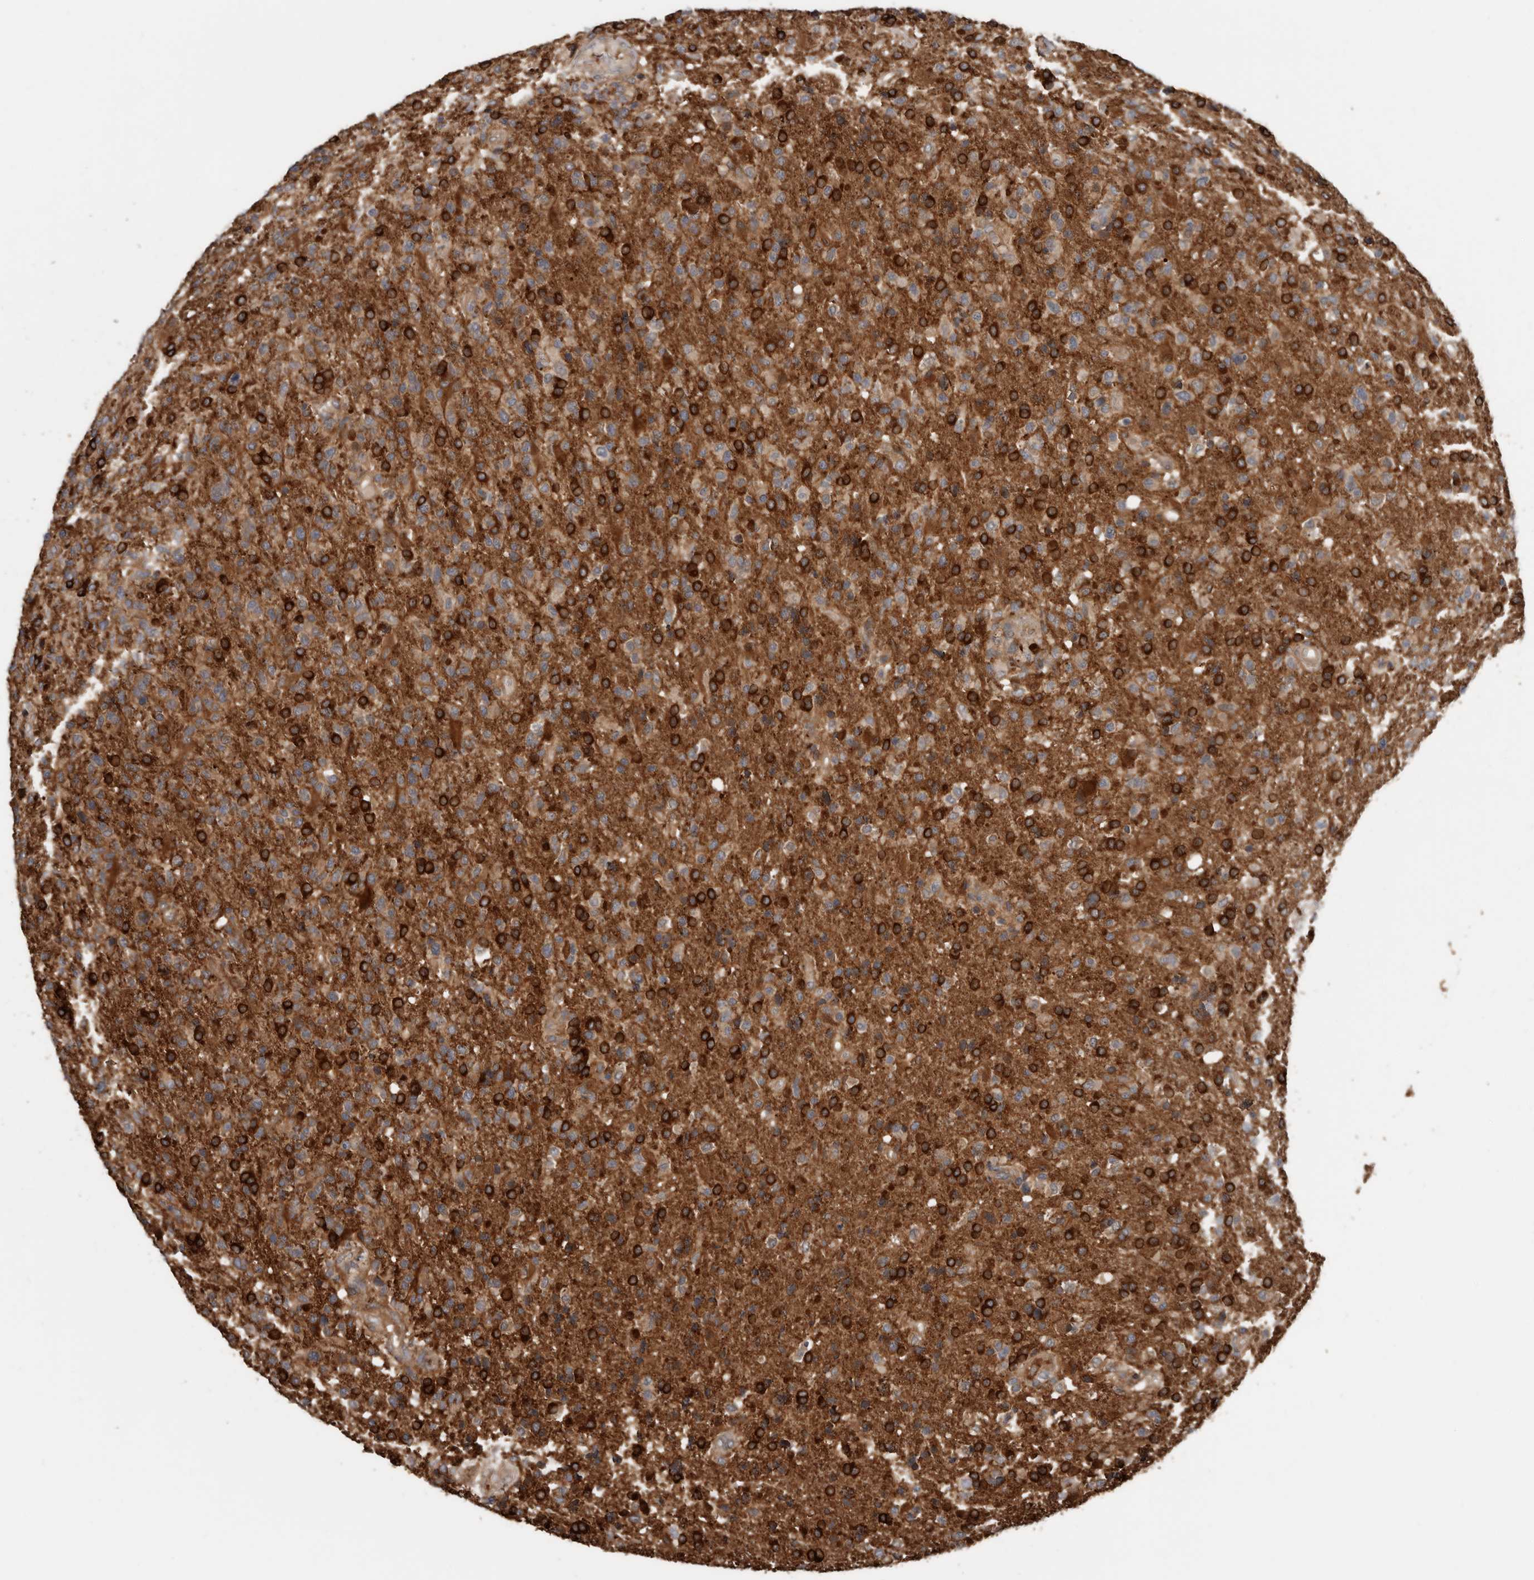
{"staining": {"intensity": "moderate", "quantity": "25%-75%", "location": "cytoplasmic/membranous"}, "tissue": "glioma", "cell_type": "Tumor cells", "image_type": "cancer", "snomed": [{"axis": "morphology", "description": "Glioma, malignant, High grade"}, {"axis": "topography", "description": "Brain"}], "caption": "Glioma stained with a brown dye displays moderate cytoplasmic/membranous positive expression in approximately 25%-75% of tumor cells.", "gene": "EXOC3L1", "patient": {"sex": "male", "age": 72}}